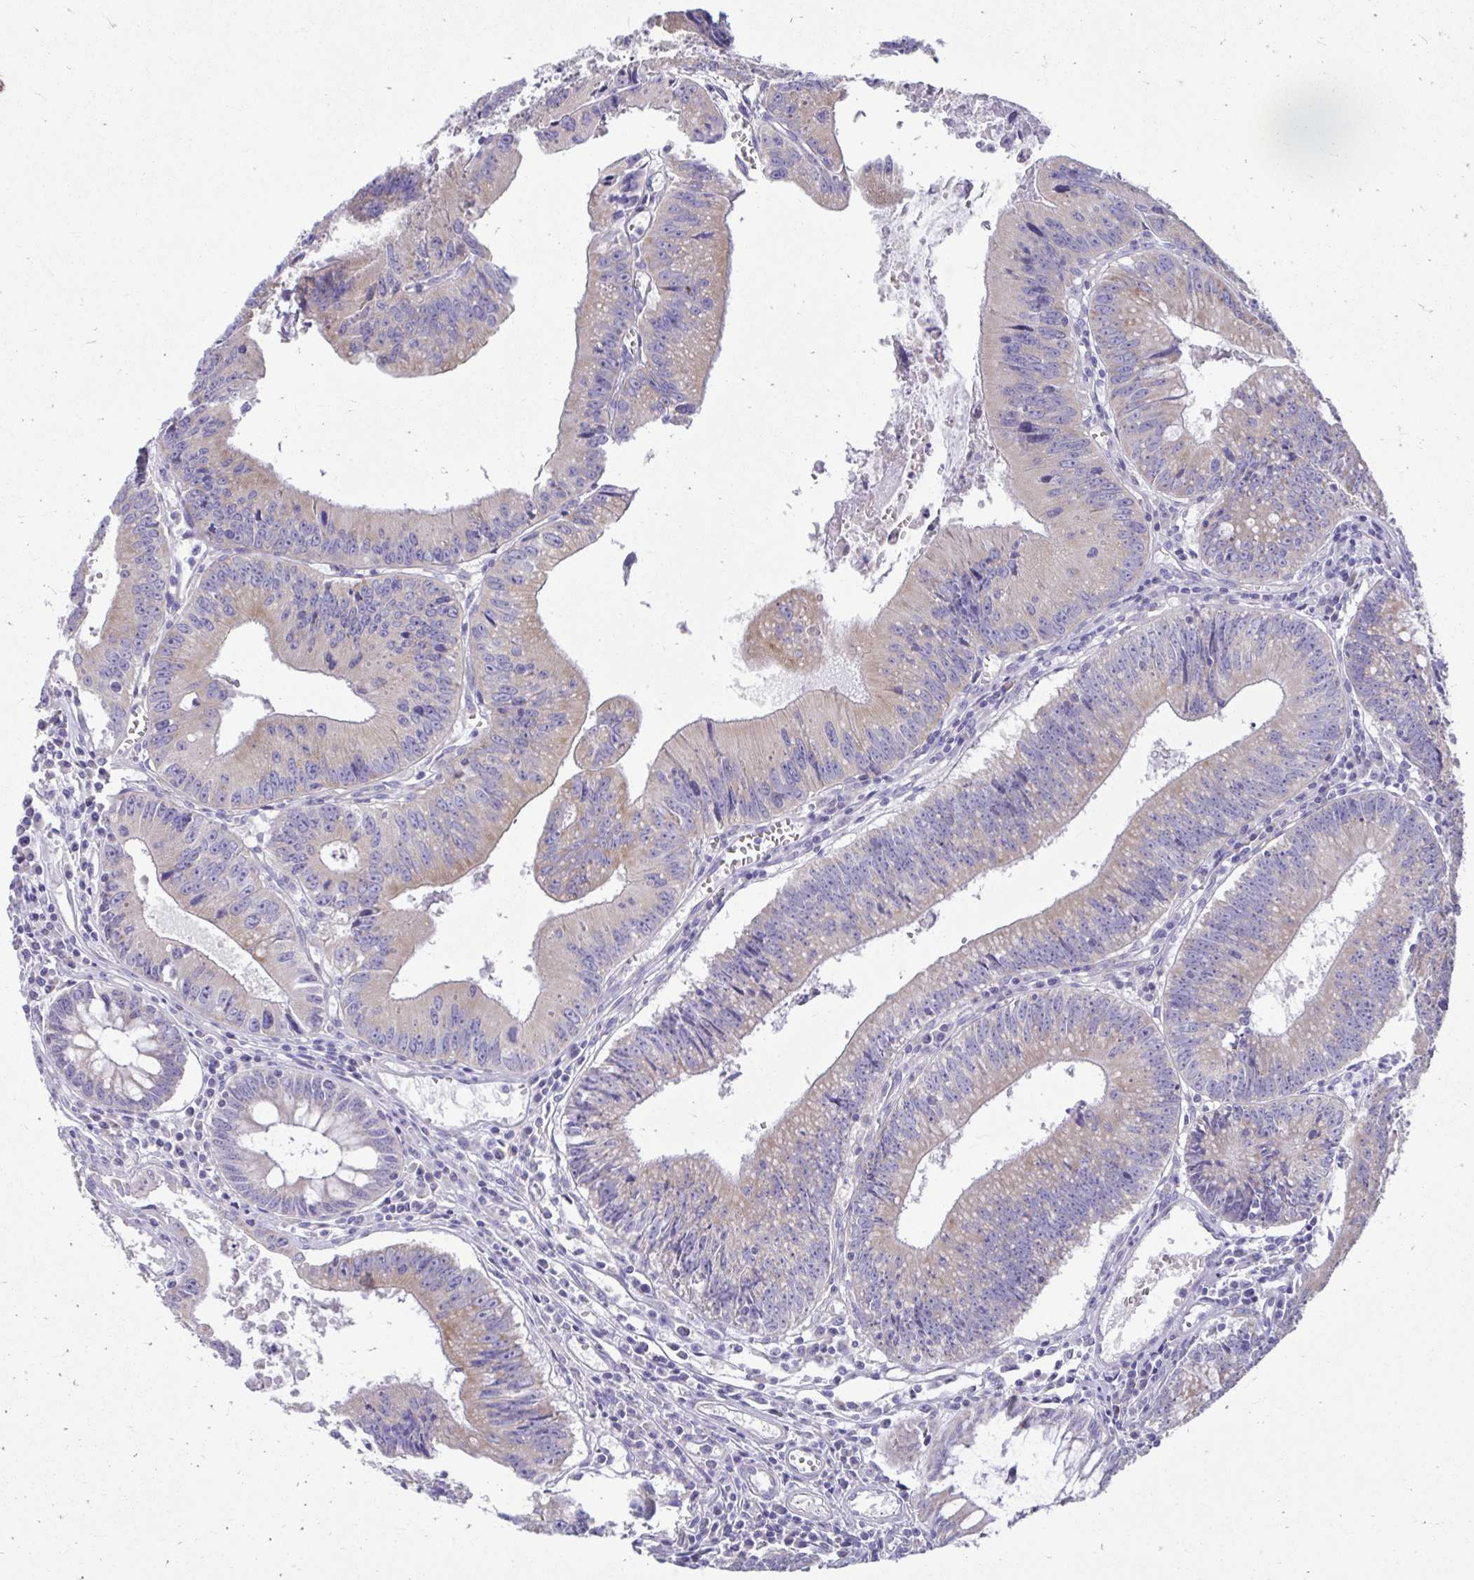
{"staining": {"intensity": "weak", "quantity": "25%-75%", "location": "cytoplasmic/membranous"}, "tissue": "colorectal cancer", "cell_type": "Tumor cells", "image_type": "cancer", "snomed": [{"axis": "morphology", "description": "Adenocarcinoma, NOS"}, {"axis": "topography", "description": "Rectum"}], "caption": "Immunohistochemistry (IHC) image of human adenocarcinoma (colorectal) stained for a protein (brown), which displays low levels of weak cytoplasmic/membranous expression in approximately 25%-75% of tumor cells.", "gene": "LINGO4", "patient": {"sex": "female", "age": 81}}